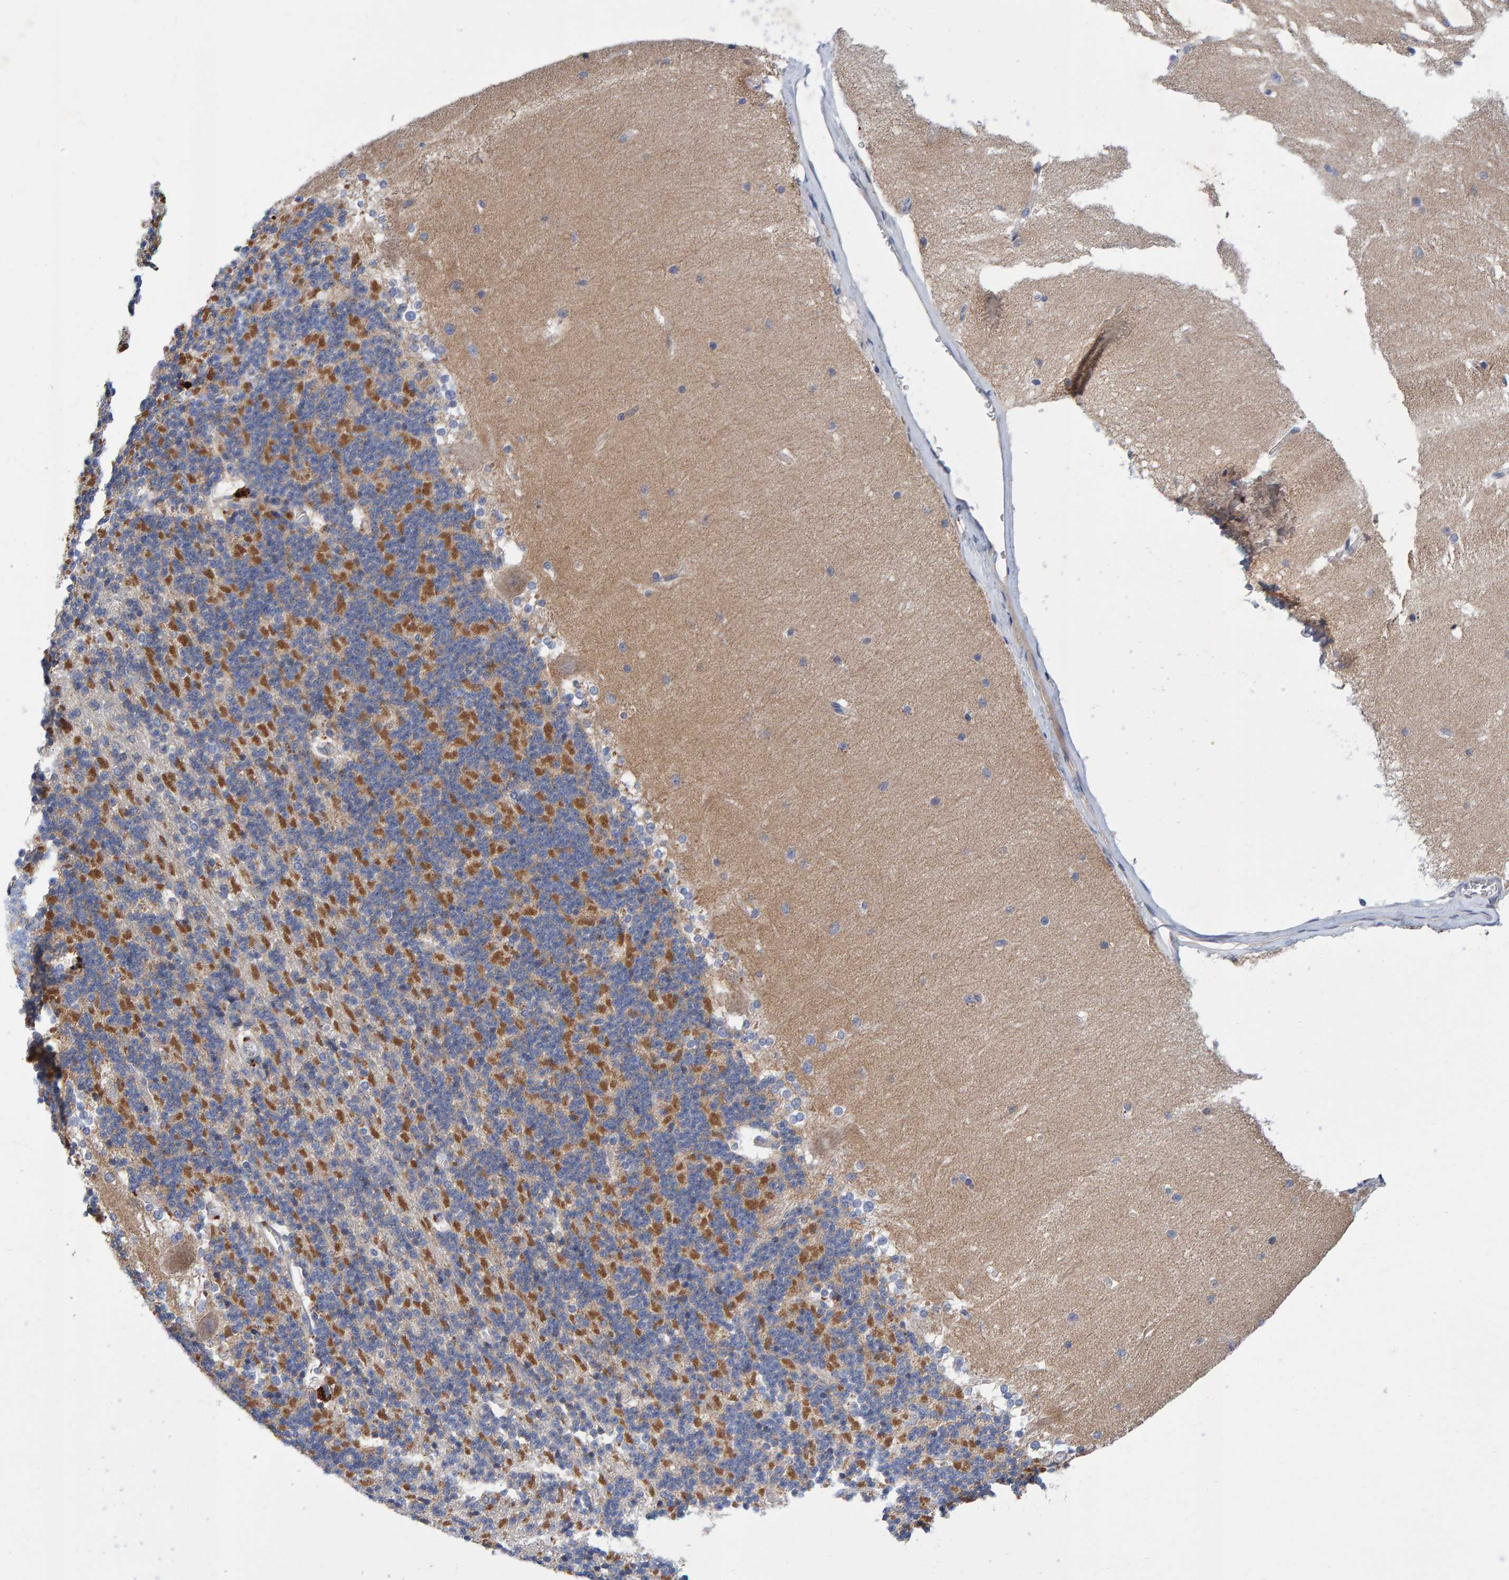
{"staining": {"intensity": "moderate", "quantity": ">75%", "location": "cytoplasmic/membranous"}, "tissue": "cerebellum", "cell_type": "Cells in granular layer", "image_type": "normal", "snomed": [{"axis": "morphology", "description": "Normal tissue, NOS"}, {"axis": "topography", "description": "Cerebellum"}], "caption": "Cerebellum stained for a protein demonstrates moderate cytoplasmic/membranous positivity in cells in granular layer. (IHC, brightfield microscopy, high magnification).", "gene": "EFR3A", "patient": {"sex": "female", "age": 19}}